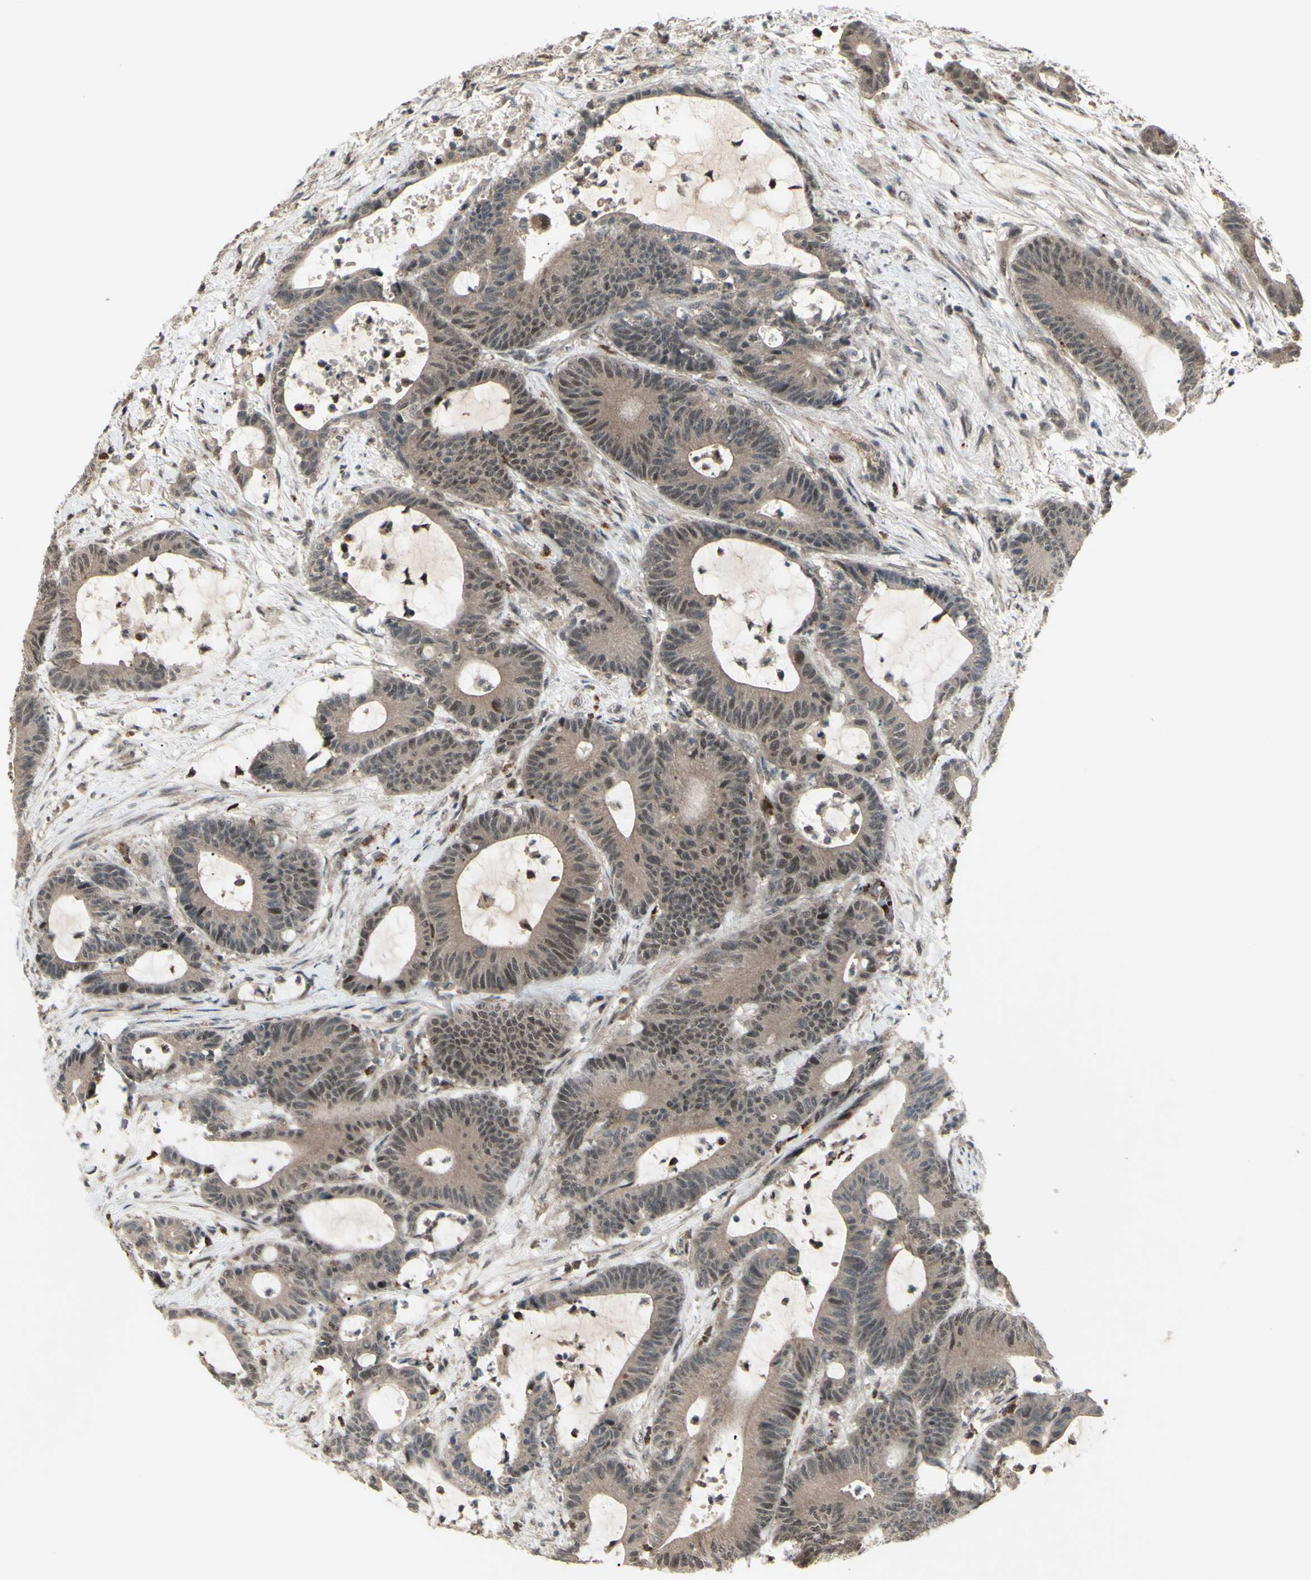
{"staining": {"intensity": "moderate", "quantity": ">75%", "location": "cytoplasmic/membranous,nuclear"}, "tissue": "colorectal cancer", "cell_type": "Tumor cells", "image_type": "cancer", "snomed": [{"axis": "morphology", "description": "Adenocarcinoma, NOS"}, {"axis": "topography", "description": "Colon"}], "caption": "Colorectal cancer (adenocarcinoma) was stained to show a protein in brown. There is medium levels of moderate cytoplasmic/membranous and nuclear staining in approximately >75% of tumor cells.", "gene": "MLF2", "patient": {"sex": "female", "age": 84}}